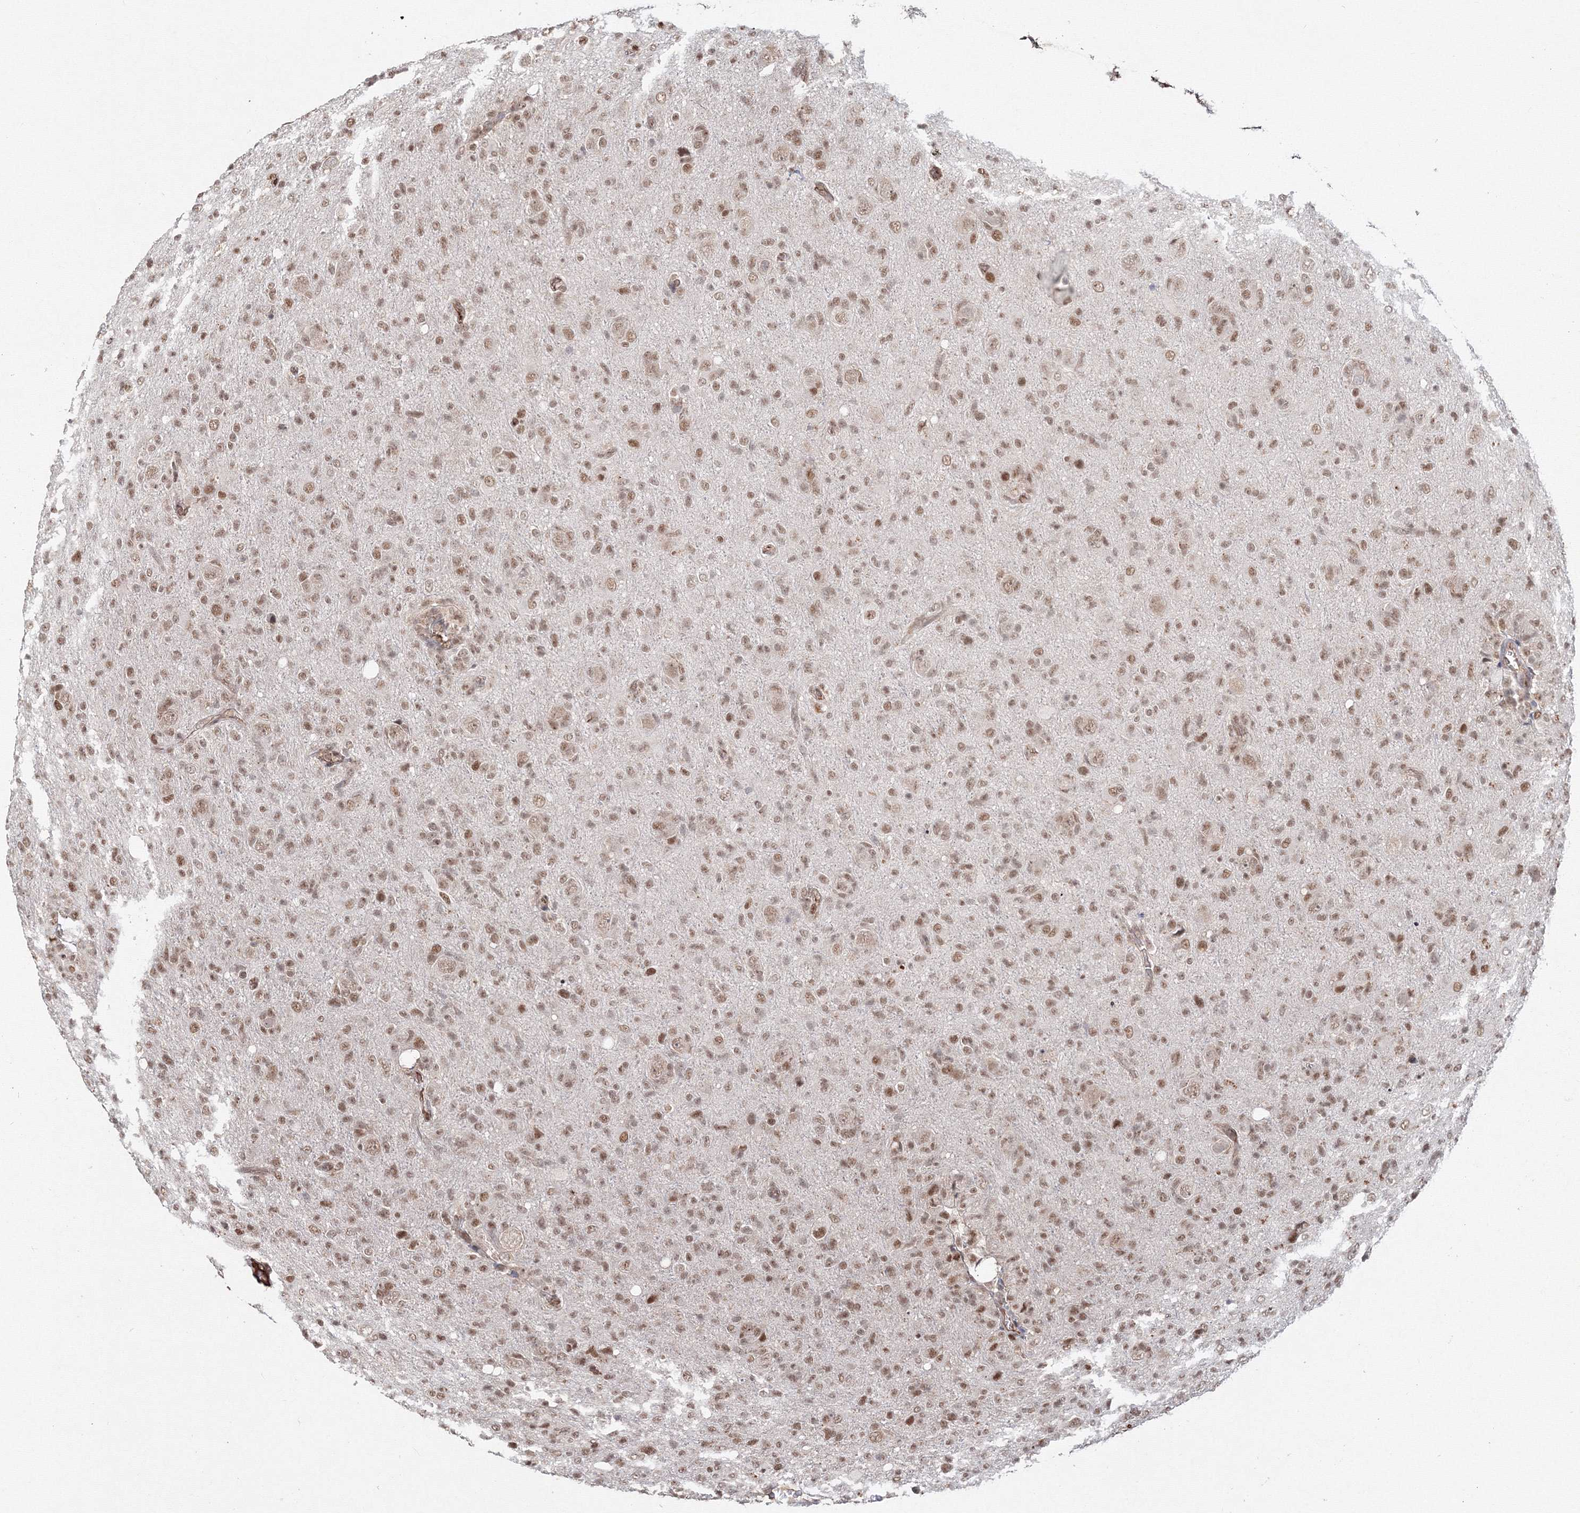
{"staining": {"intensity": "weak", "quantity": ">75%", "location": "nuclear"}, "tissue": "glioma", "cell_type": "Tumor cells", "image_type": "cancer", "snomed": [{"axis": "morphology", "description": "Glioma, malignant, High grade"}, {"axis": "topography", "description": "Brain"}], "caption": "Weak nuclear protein positivity is seen in approximately >75% of tumor cells in glioma.", "gene": "IWS1", "patient": {"sex": "female", "age": 57}}